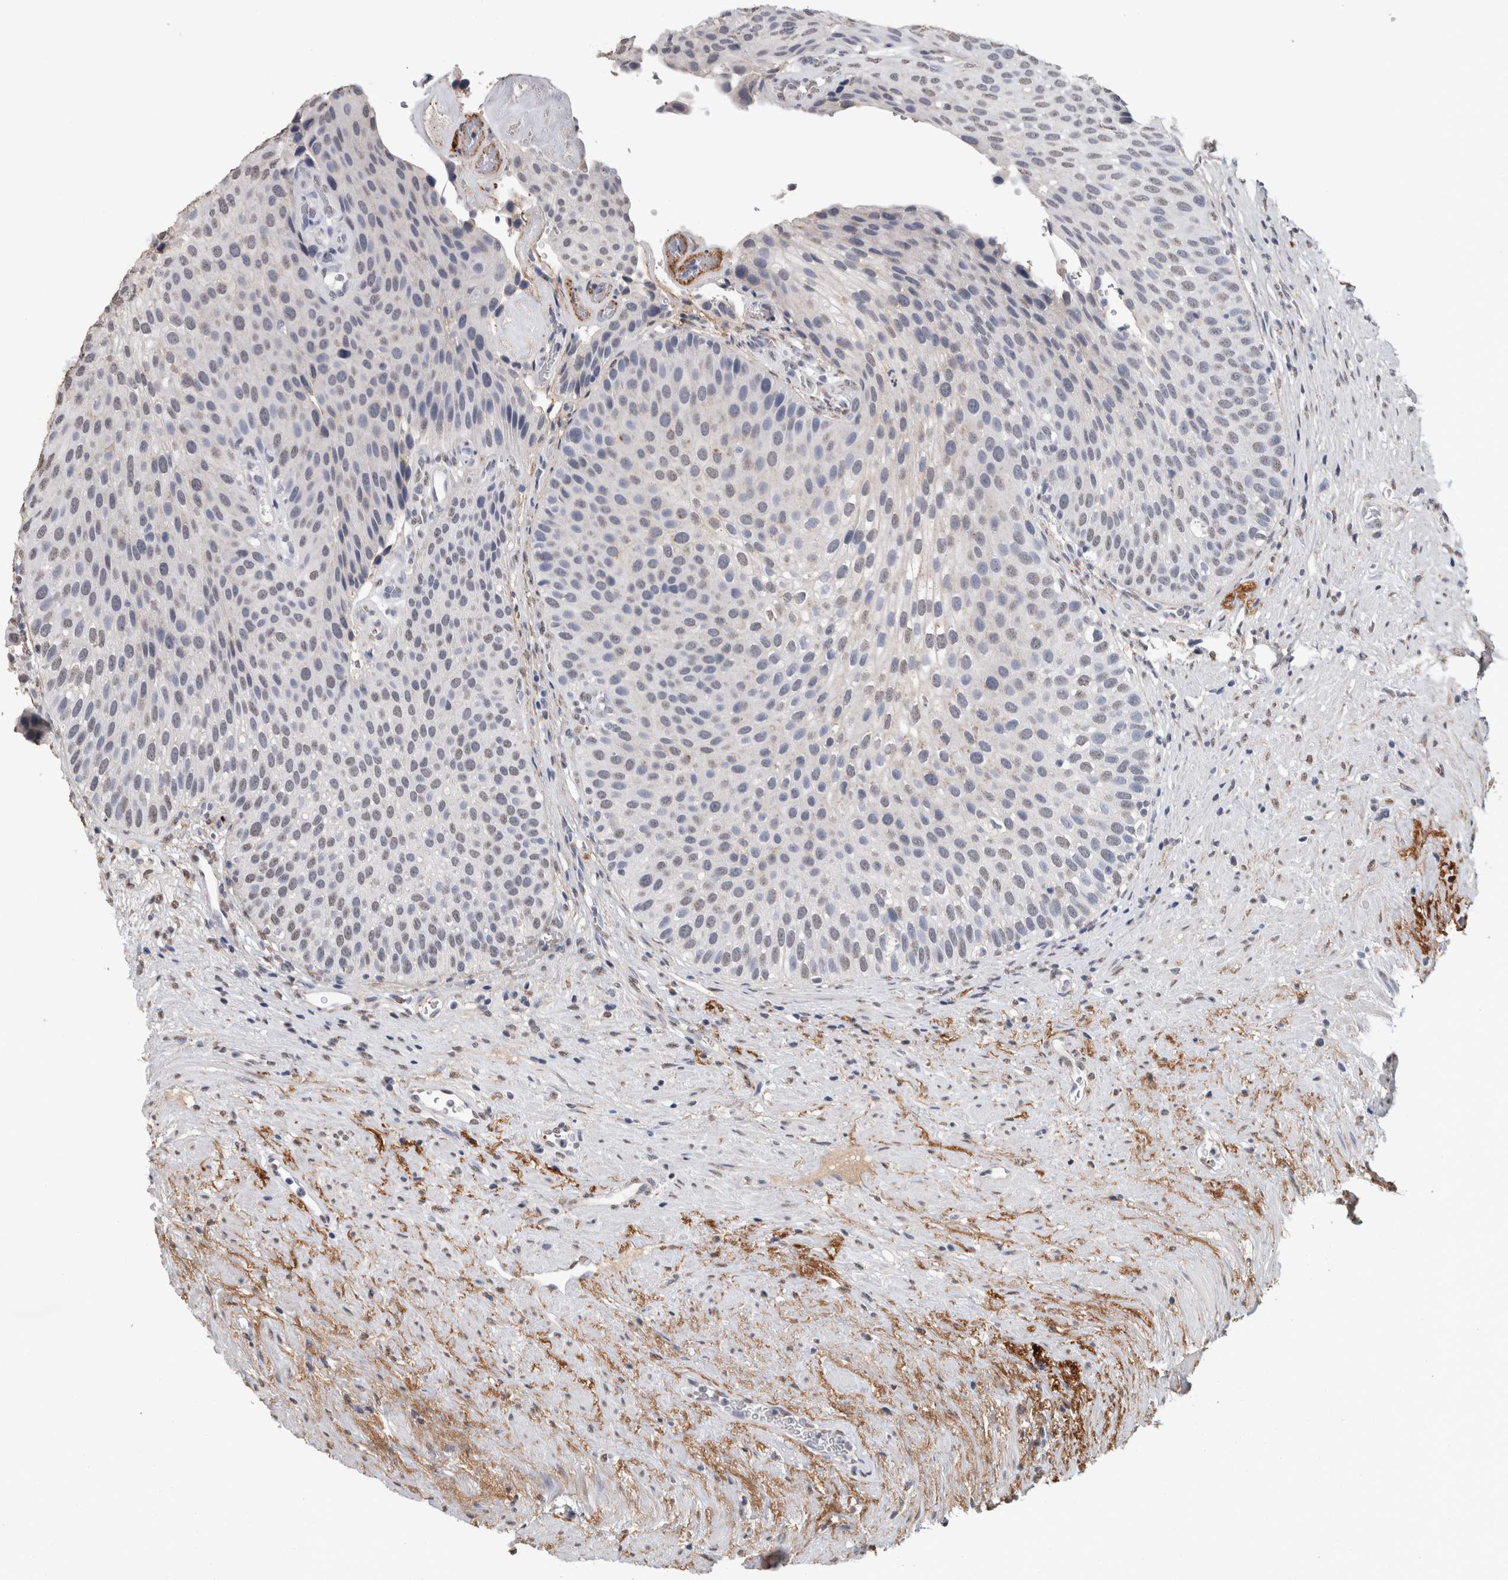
{"staining": {"intensity": "negative", "quantity": "none", "location": "none"}, "tissue": "urothelial cancer", "cell_type": "Tumor cells", "image_type": "cancer", "snomed": [{"axis": "morphology", "description": "Normal tissue, NOS"}, {"axis": "morphology", "description": "Urothelial carcinoma, Low grade"}, {"axis": "topography", "description": "Urinary bladder"}, {"axis": "topography", "description": "Prostate"}], "caption": "This is an immunohistochemistry (IHC) image of low-grade urothelial carcinoma. There is no staining in tumor cells.", "gene": "LTBP1", "patient": {"sex": "male", "age": 60}}